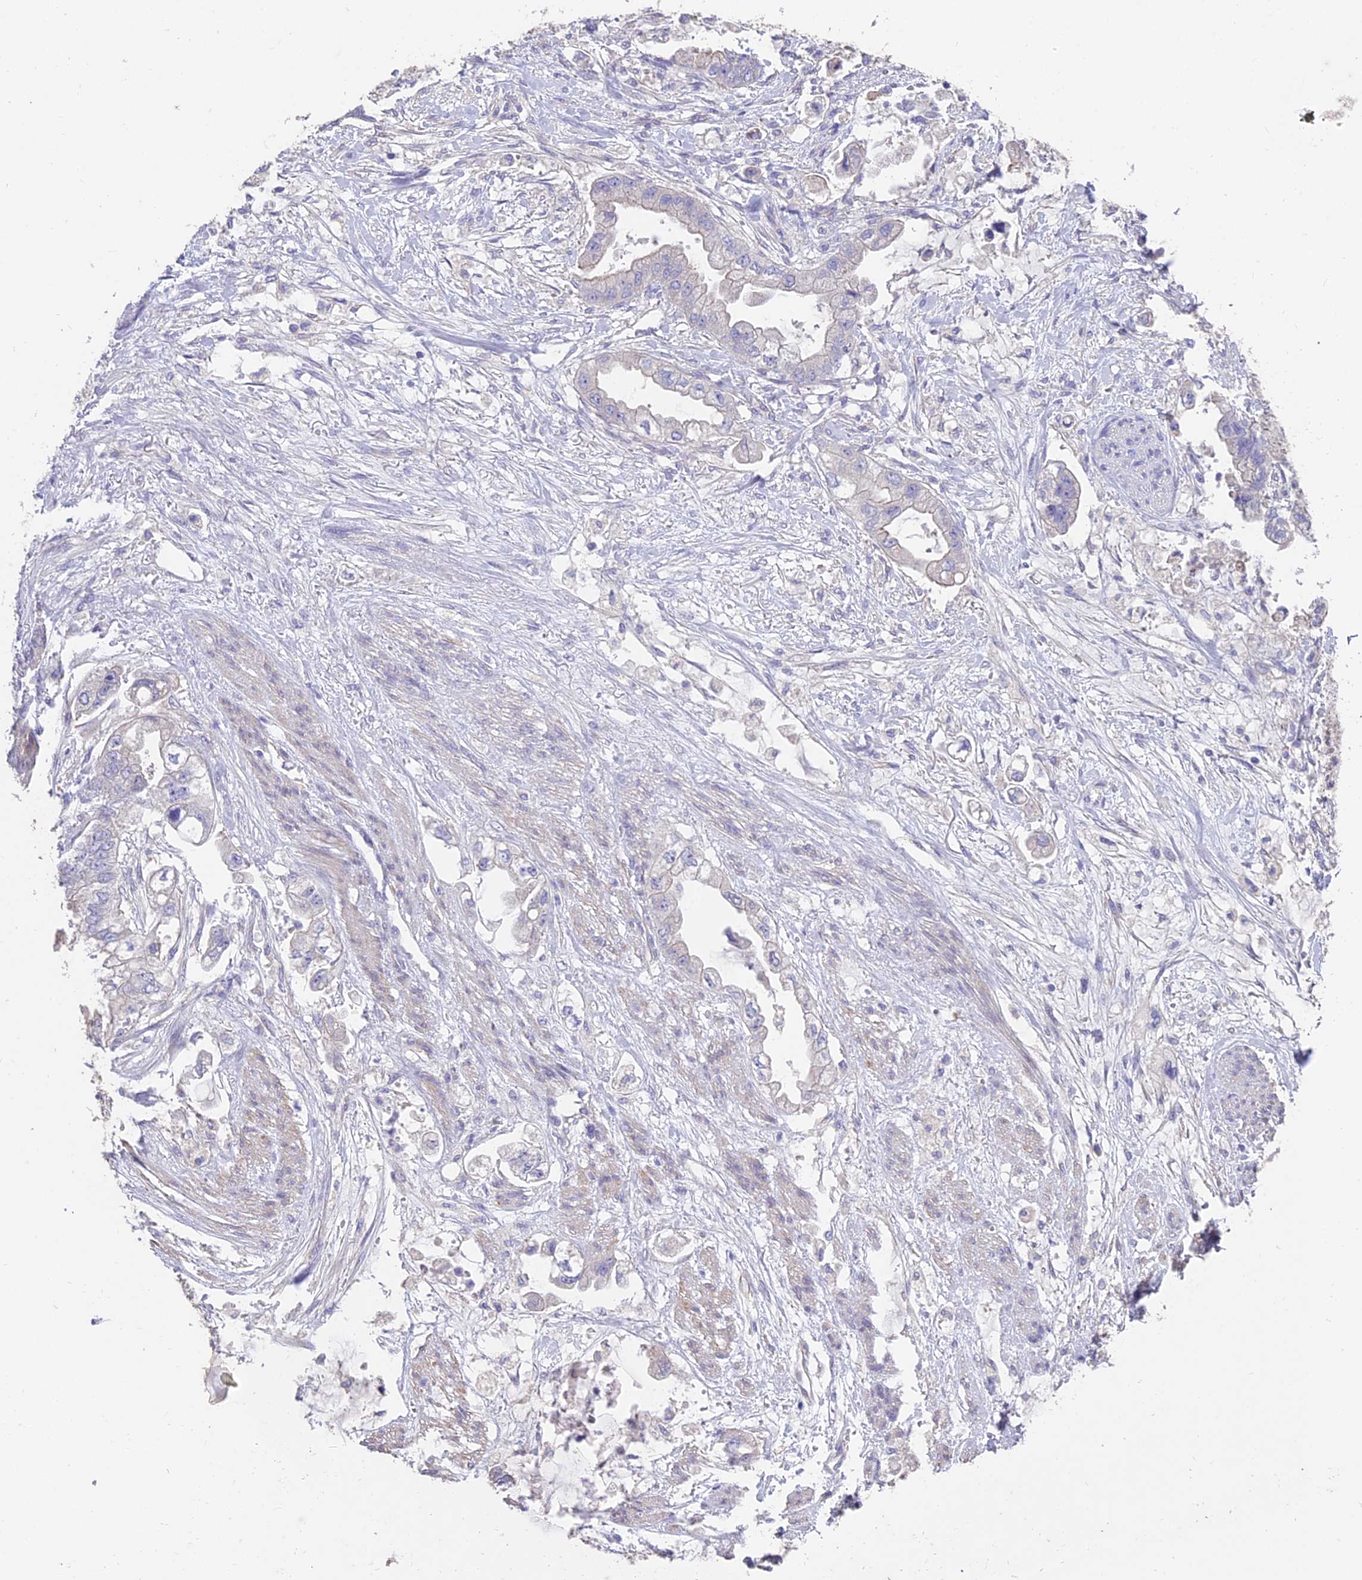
{"staining": {"intensity": "weak", "quantity": "<25%", "location": "cytoplasmic/membranous"}, "tissue": "stomach cancer", "cell_type": "Tumor cells", "image_type": "cancer", "snomed": [{"axis": "morphology", "description": "Adenocarcinoma, NOS"}, {"axis": "topography", "description": "Stomach"}], "caption": "High power microscopy histopathology image of an immunohistochemistry histopathology image of stomach adenocarcinoma, revealing no significant positivity in tumor cells. (DAB immunohistochemistry (IHC) with hematoxylin counter stain).", "gene": "FAM168B", "patient": {"sex": "male", "age": 62}}